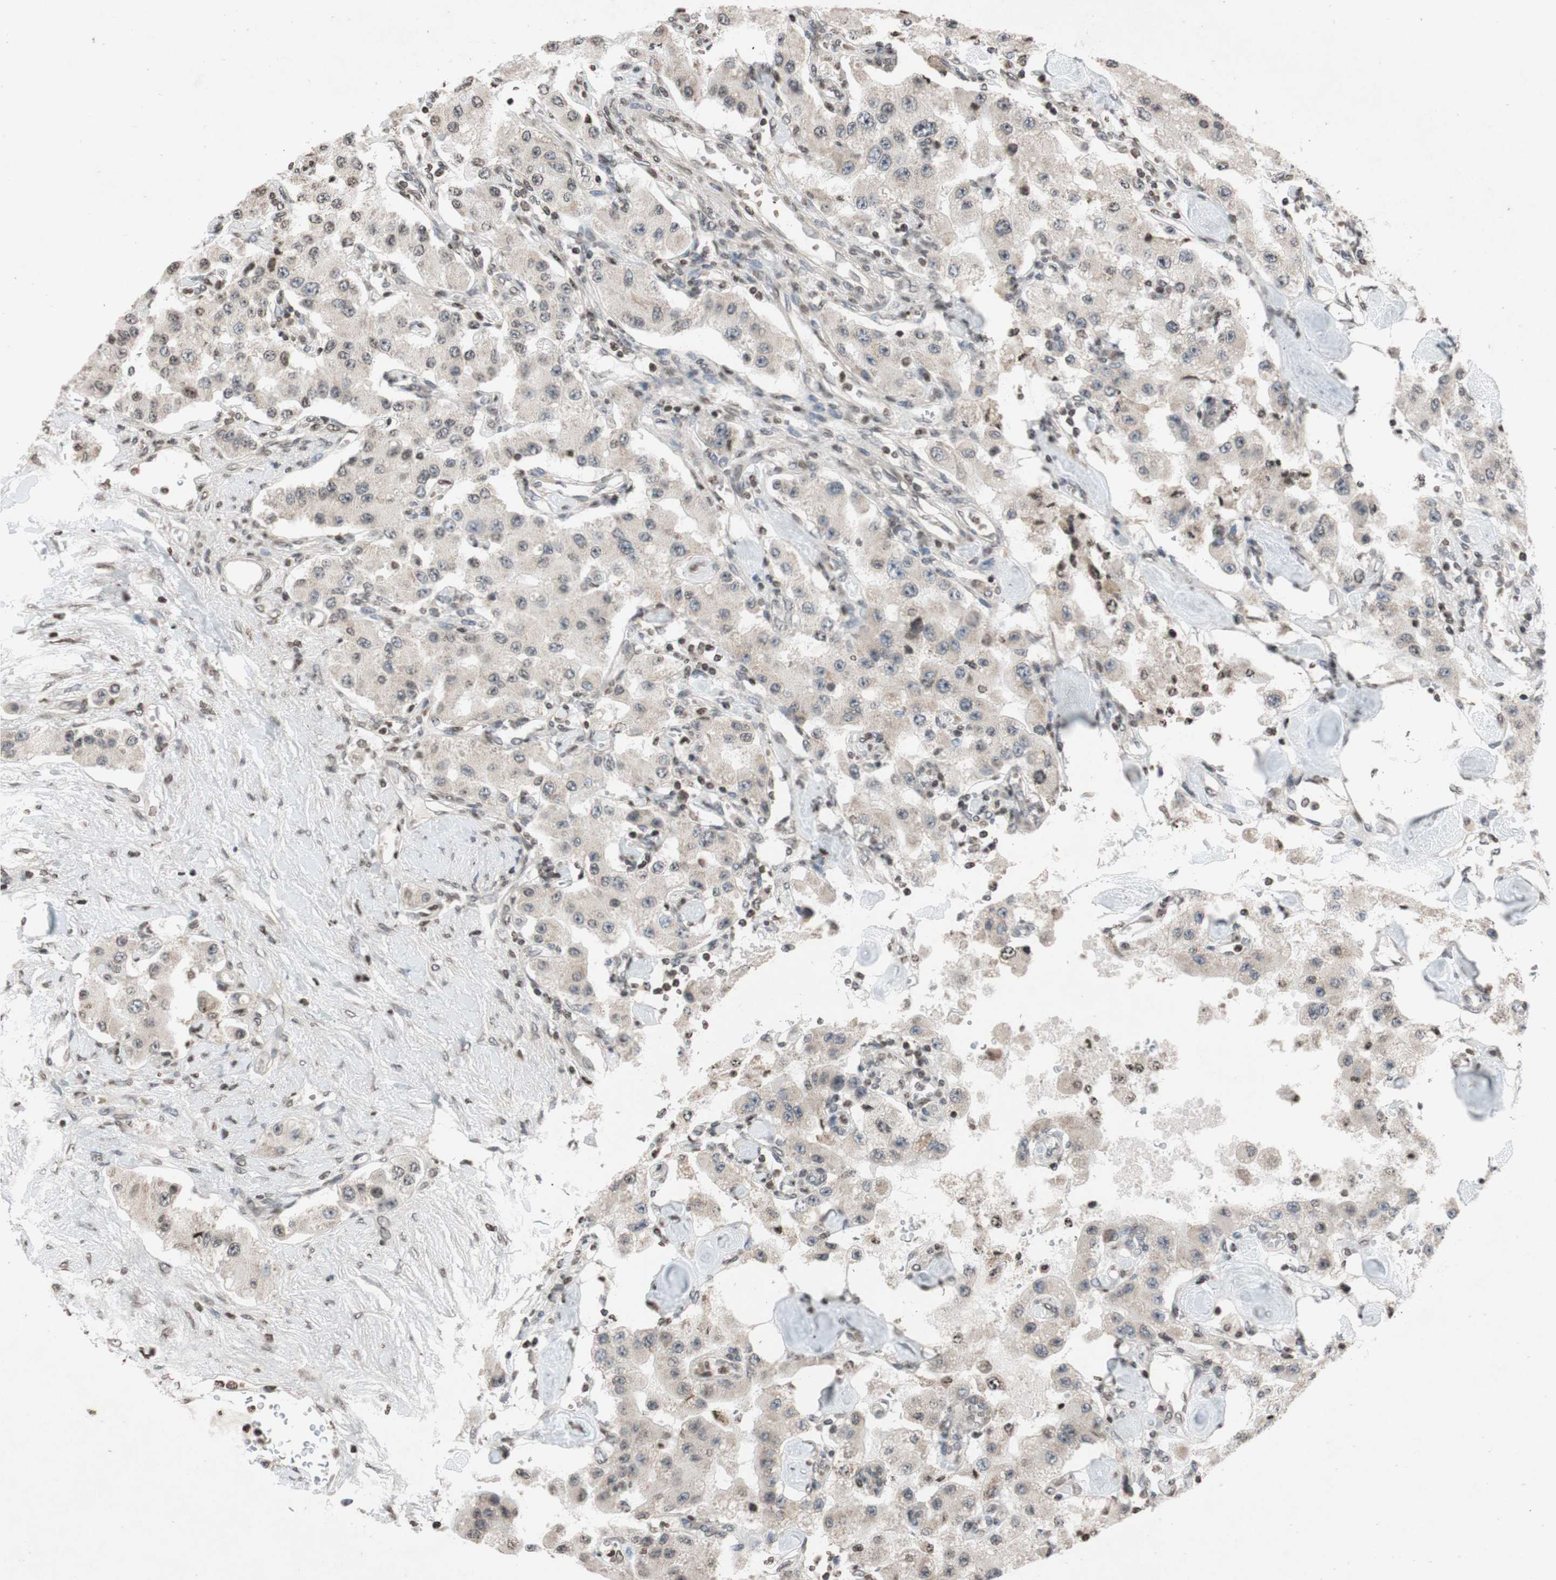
{"staining": {"intensity": "weak", "quantity": "<25%", "location": "cytoplasmic/membranous,nuclear"}, "tissue": "carcinoid", "cell_type": "Tumor cells", "image_type": "cancer", "snomed": [{"axis": "morphology", "description": "Carcinoid, malignant, NOS"}, {"axis": "topography", "description": "Pancreas"}], "caption": "An IHC image of carcinoid is shown. There is no staining in tumor cells of carcinoid. Nuclei are stained in blue.", "gene": "MCM6", "patient": {"sex": "male", "age": 41}}